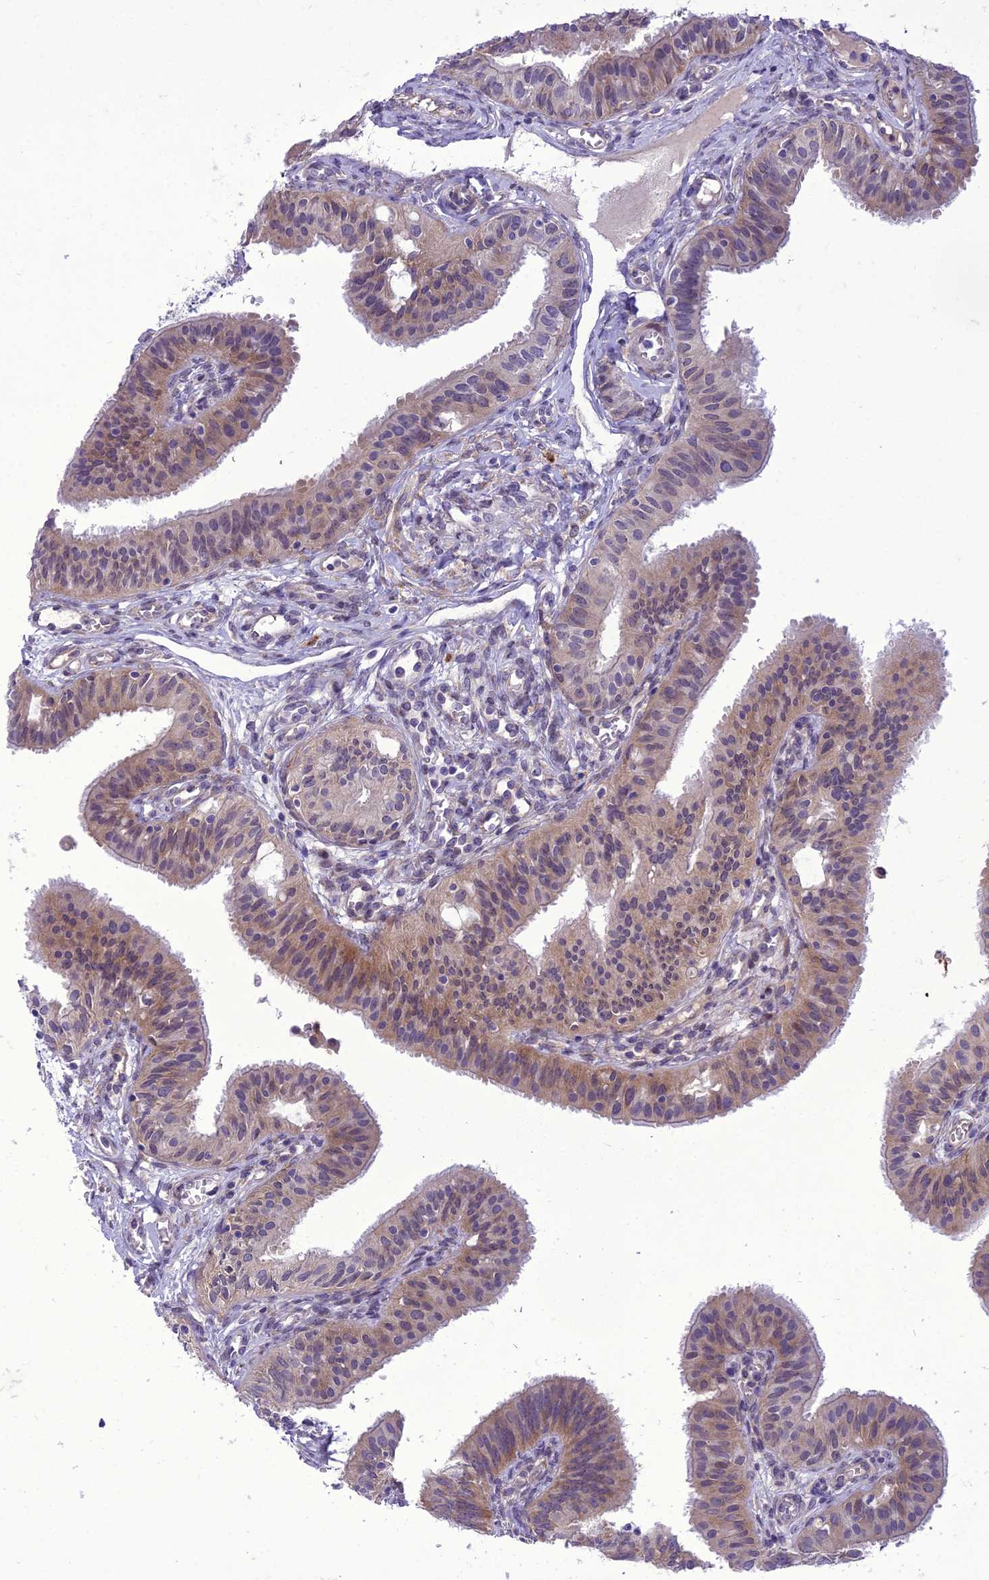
{"staining": {"intensity": "moderate", "quantity": "25%-75%", "location": "cytoplasmic/membranous"}, "tissue": "fallopian tube", "cell_type": "Glandular cells", "image_type": "normal", "snomed": [{"axis": "morphology", "description": "Normal tissue, NOS"}, {"axis": "topography", "description": "Fallopian tube"}, {"axis": "topography", "description": "Ovary"}], "caption": "A photomicrograph of fallopian tube stained for a protein exhibits moderate cytoplasmic/membranous brown staining in glandular cells. (DAB (3,3'-diaminobenzidine) IHC, brown staining for protein, blue staining for nuclei).", "gene": "NEURL2", "patient": {"sex": "female", "age": 42}}